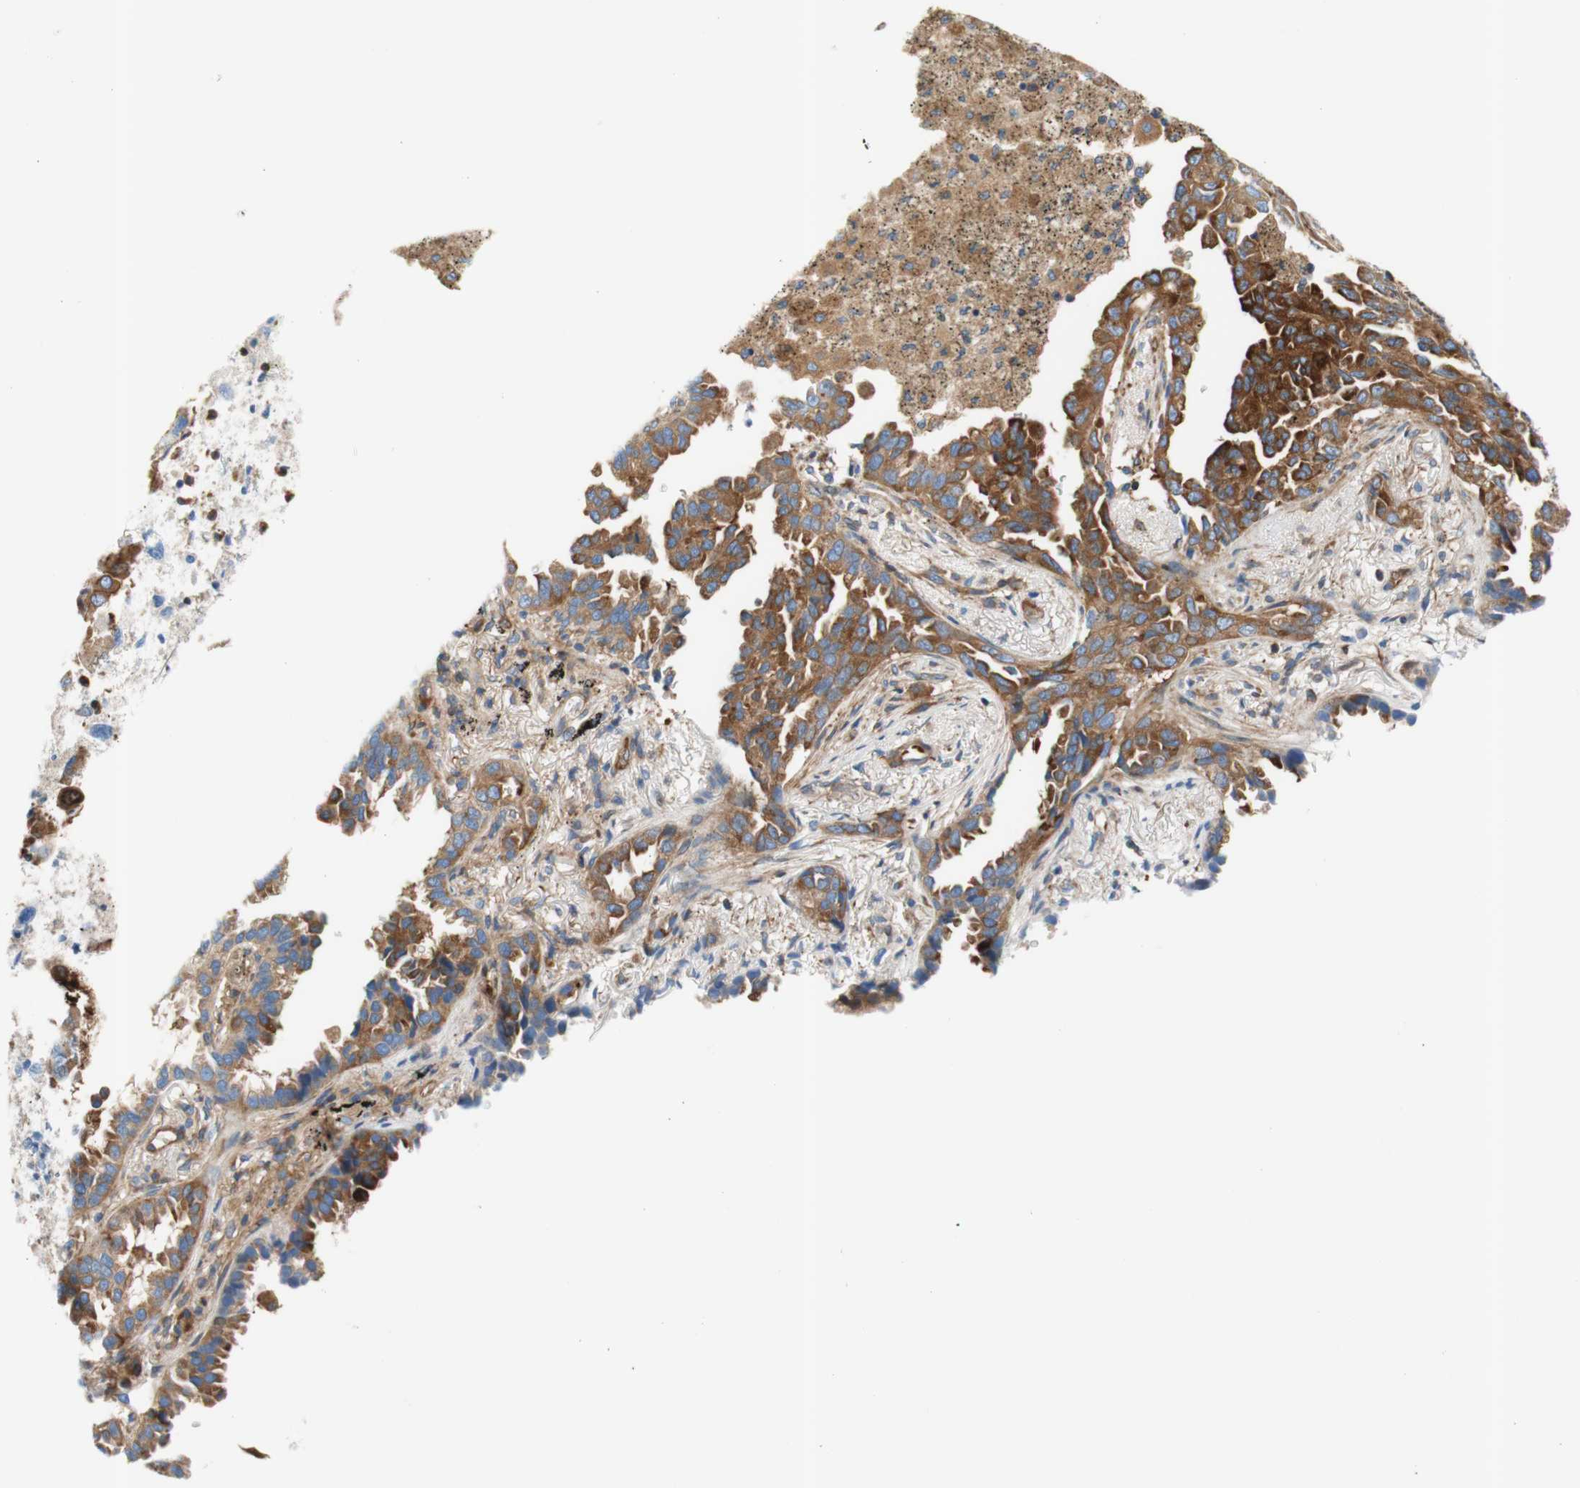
{"staining": {"intensity": "moderate", "quantity": "25%-75%", "location": "cytoplasmic/membranous"}, "tissue": "lung cancer", "cell_type": "Tumor cells", "image_type": "cancer", "snomed": [{"axis": "morphology", "description": "Normal tissue, NOS"}, {"axis": "morphology", "description": "Adenocarcinoma, NOS"}, {"axis": "topography", "description": "Lung"}], "caption": "This is a photomicrograph of immunohistochemistry (IHC) staining of lung cancer (adenocarcinoma), which shows moderate expression in the cytoplasmic/membranous of tumor cells.", "gene": "STOM", "patient": {"sex": "male", "age": 59}}